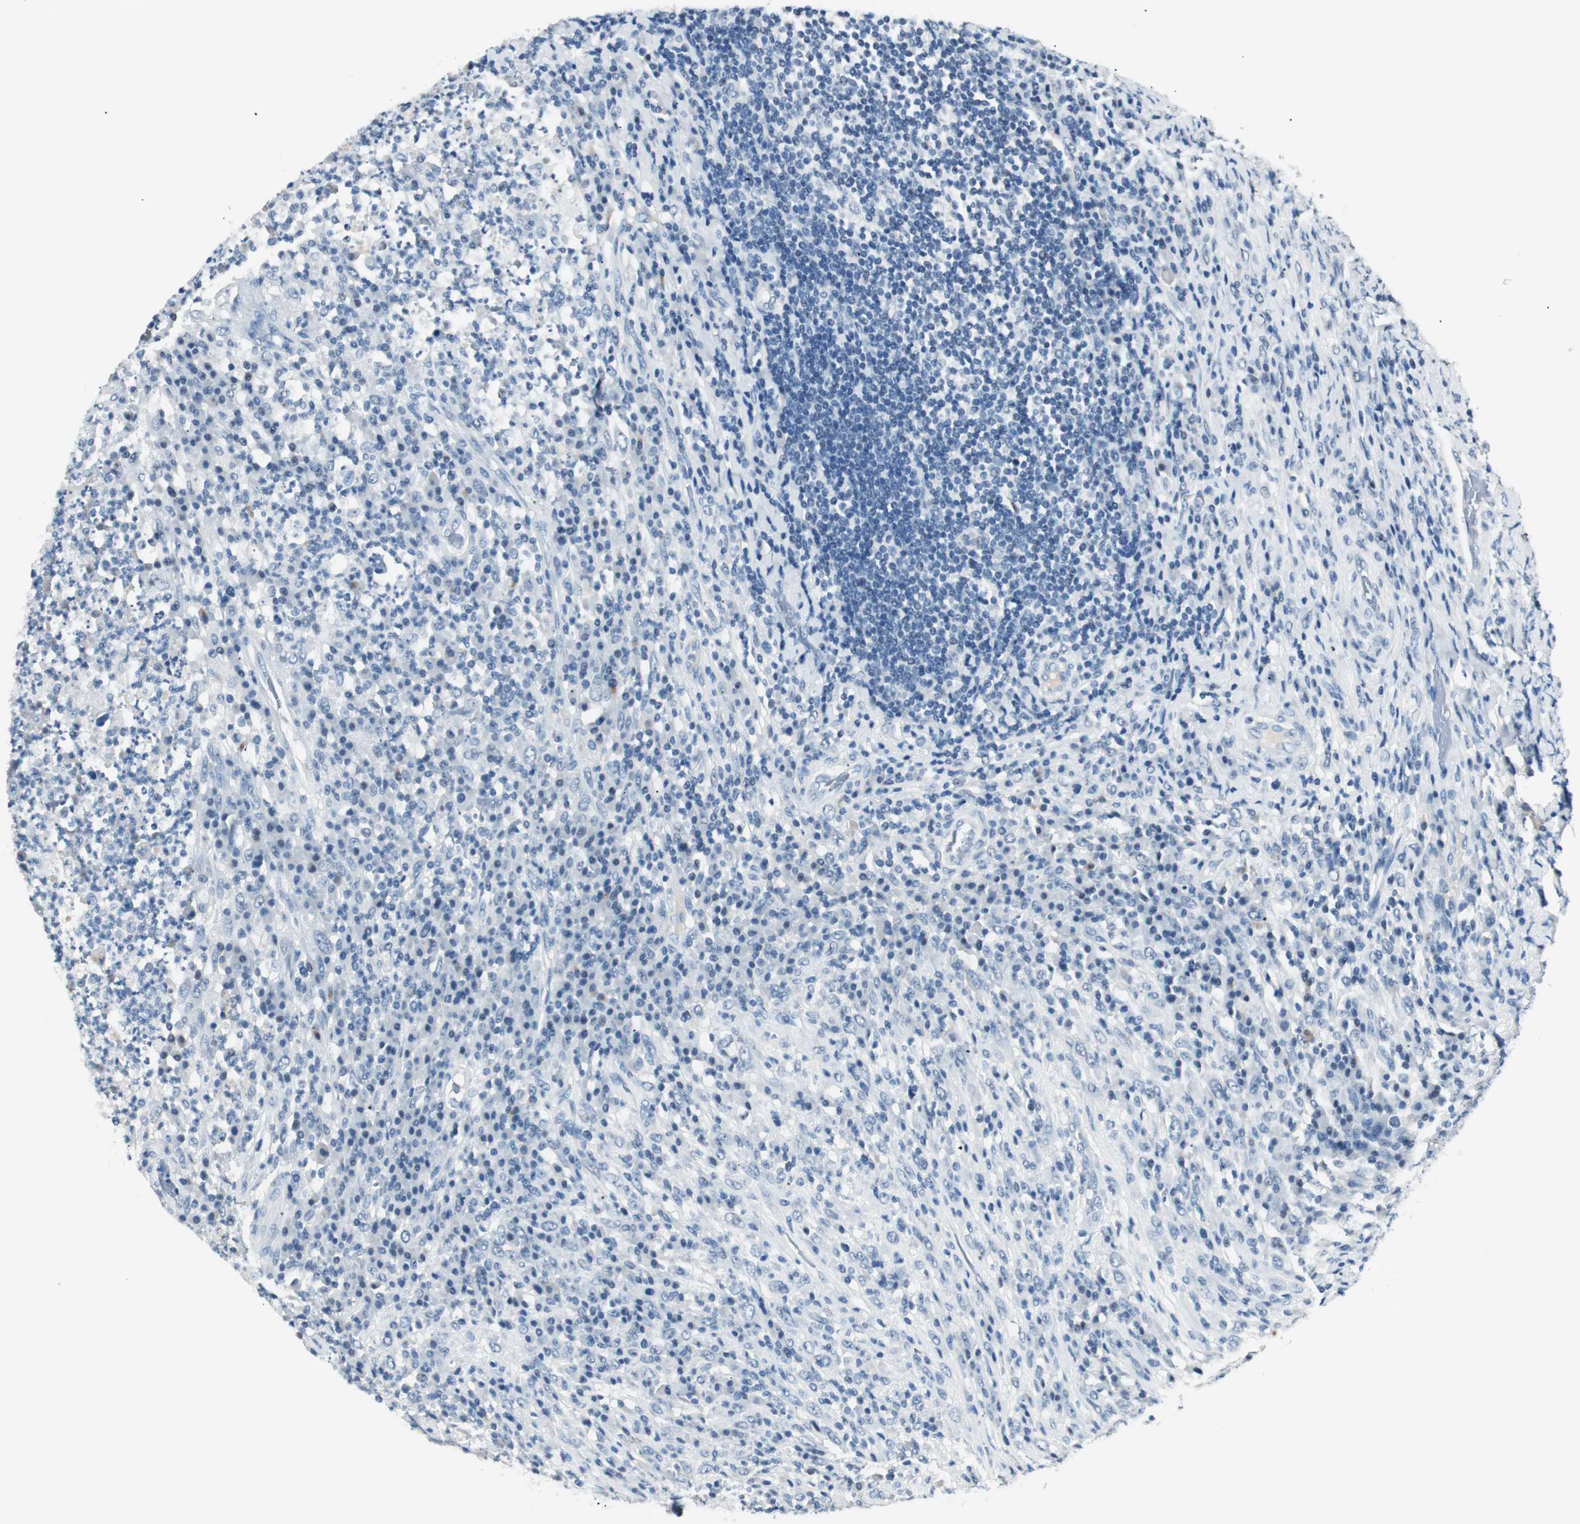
{"staining": {"intensity": "negative", "quantity": "none", "location": "none"}, "tissue": "testis cancer", "cell_type": "Tumor cells", "image_type": "cancer", "snomed": [{"axis": "morphology", "description": "Necrosis, NOS"}, {"axis": "morphology", "description": "Carcinoma, Embryonal, NOS"}, {"axis": "topography", "description": "Testis"}], "caption": "Human testis cancer stained for a protein using IHC exhibits no positivity in tumor cells.", "gene": "HOXB13", "patient": {"sex": "male", "age": 19}}